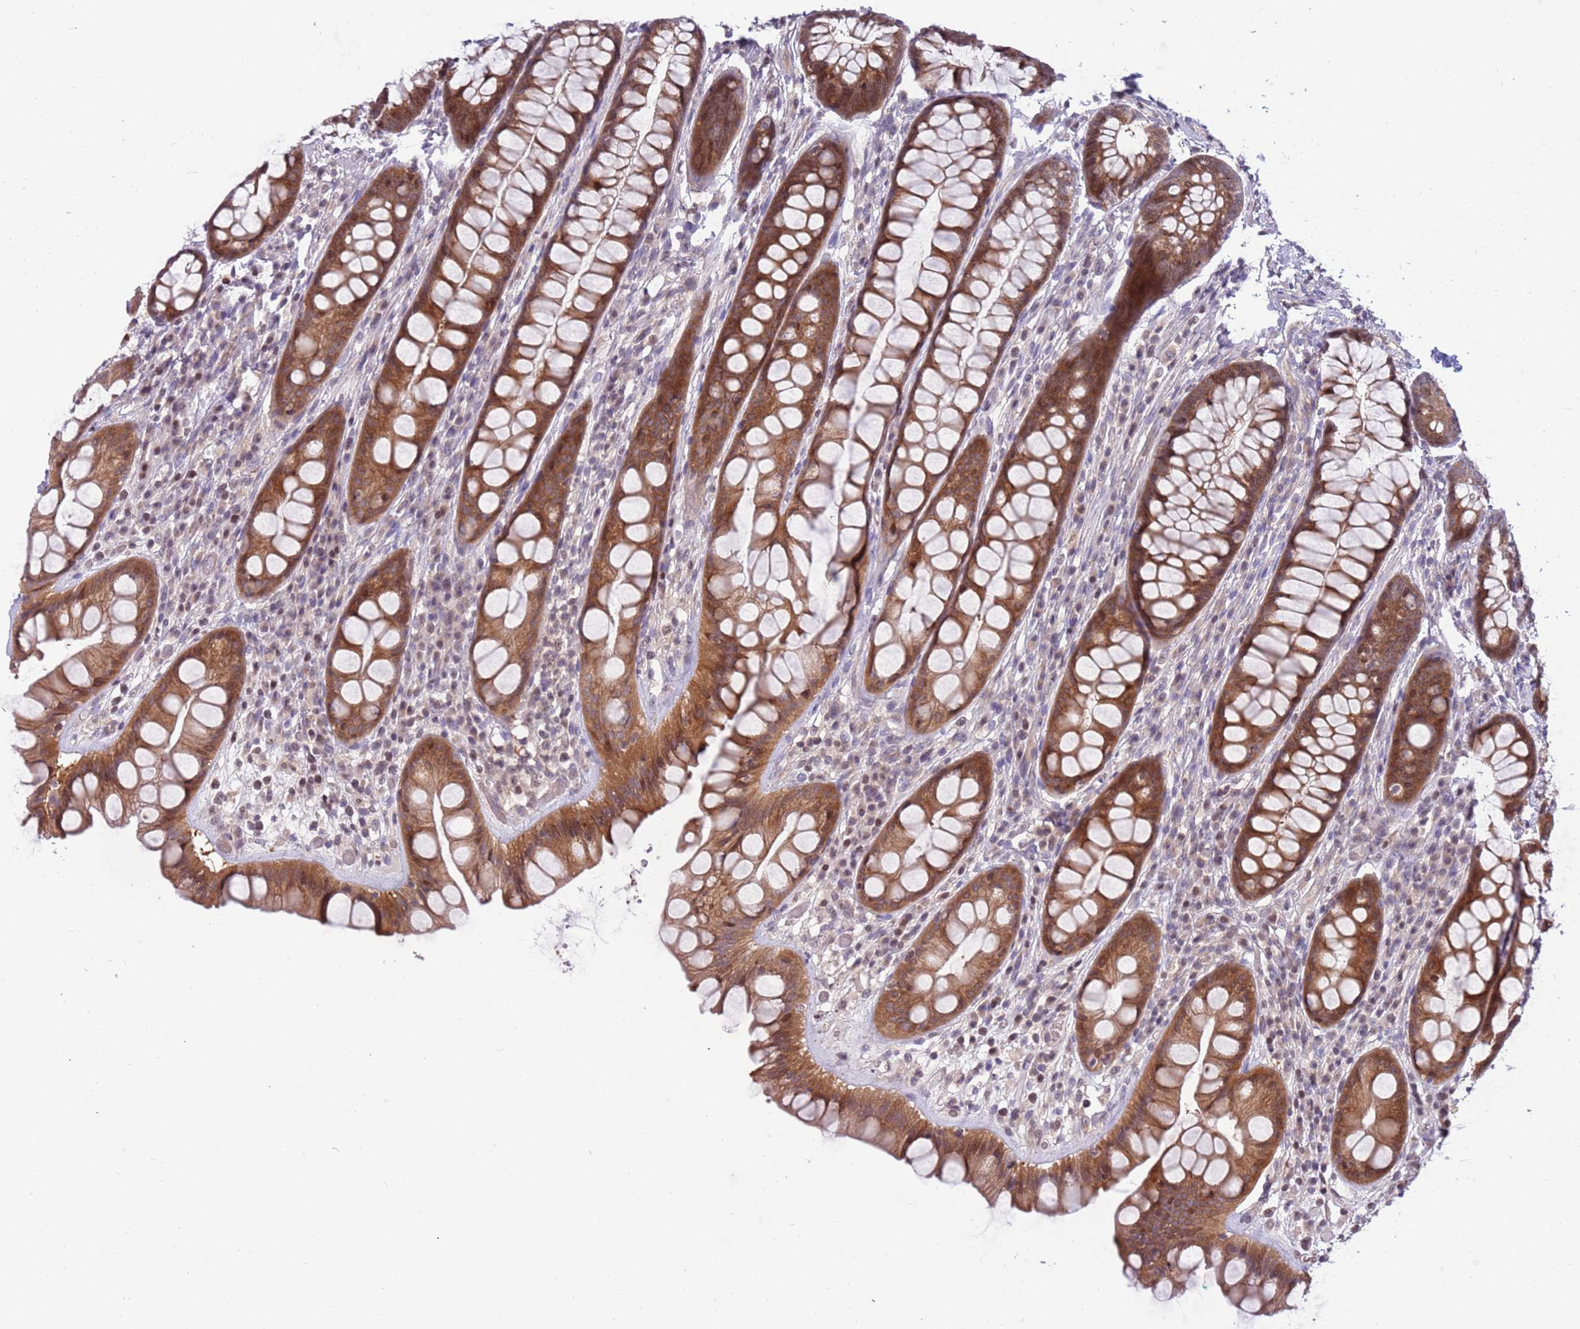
{"staining": {"intensity": "moderate", "quantity": ">75%", "location": "cytoplasmic/membranous"}, "tissue": "rectum", "cell_type": "Glandular cells", "image_type": "normal", "snomed": [{"axis": "morphology", "description": "Normal tissue, NOS"}, {"axis": "topography", "description": "Rectum"}], "caption": "A photomicrograph of rectum stained for a protein displays moderate cytoplasmic/membranous brown staining in glandular cells. (IHC, brightfield microscopy, high magnification).", "gene": "ARHGEF35", "patient": {"sex": "male", "age": 74}}